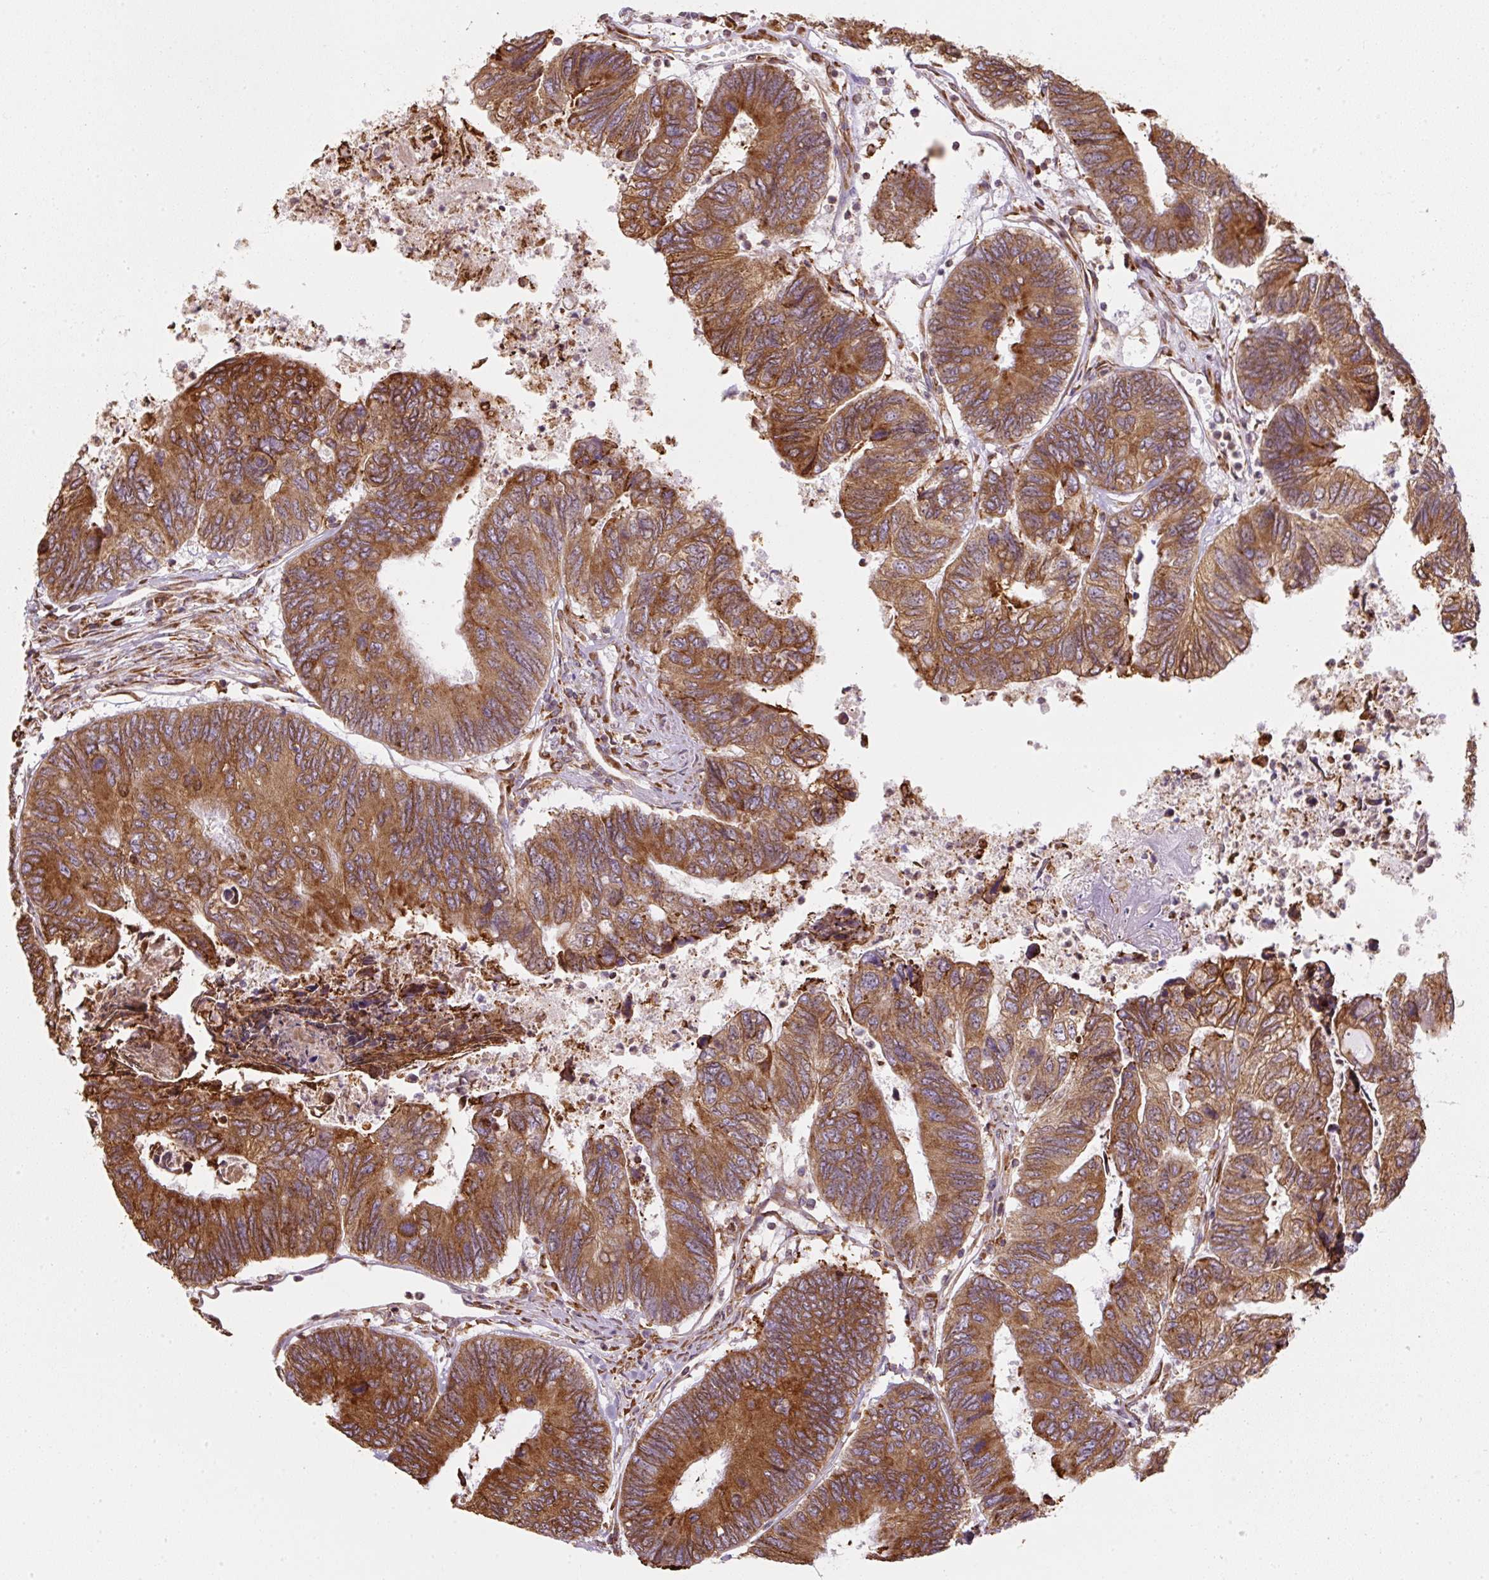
{"staining": {"intensity": "strong", "quantity": ">75%", "location": "cytoplasmic/membranous"}, "tissue": "colorectal cancer", "cell_type": "Tumor cells", "image_type": "cancer", "snomed": [{"axis": "morphology", "description": "Adenocarcinoma, NOS"}, {"axis": "topography", "description": "Colon"}], "caption": "Immunohistochemical staining of human colorectal cancer exhibits high levels of strong cytoplasmic/membranous protein positivity in about >75% of tumor cells. The staining was performed using DAB to visualize the protein expression in brown, while the nuclei were stained in blue with hematoxylin (Magnification: 20x).", "gene": "PRKCSH", "patient": {"sex": "female", "age": 67}}